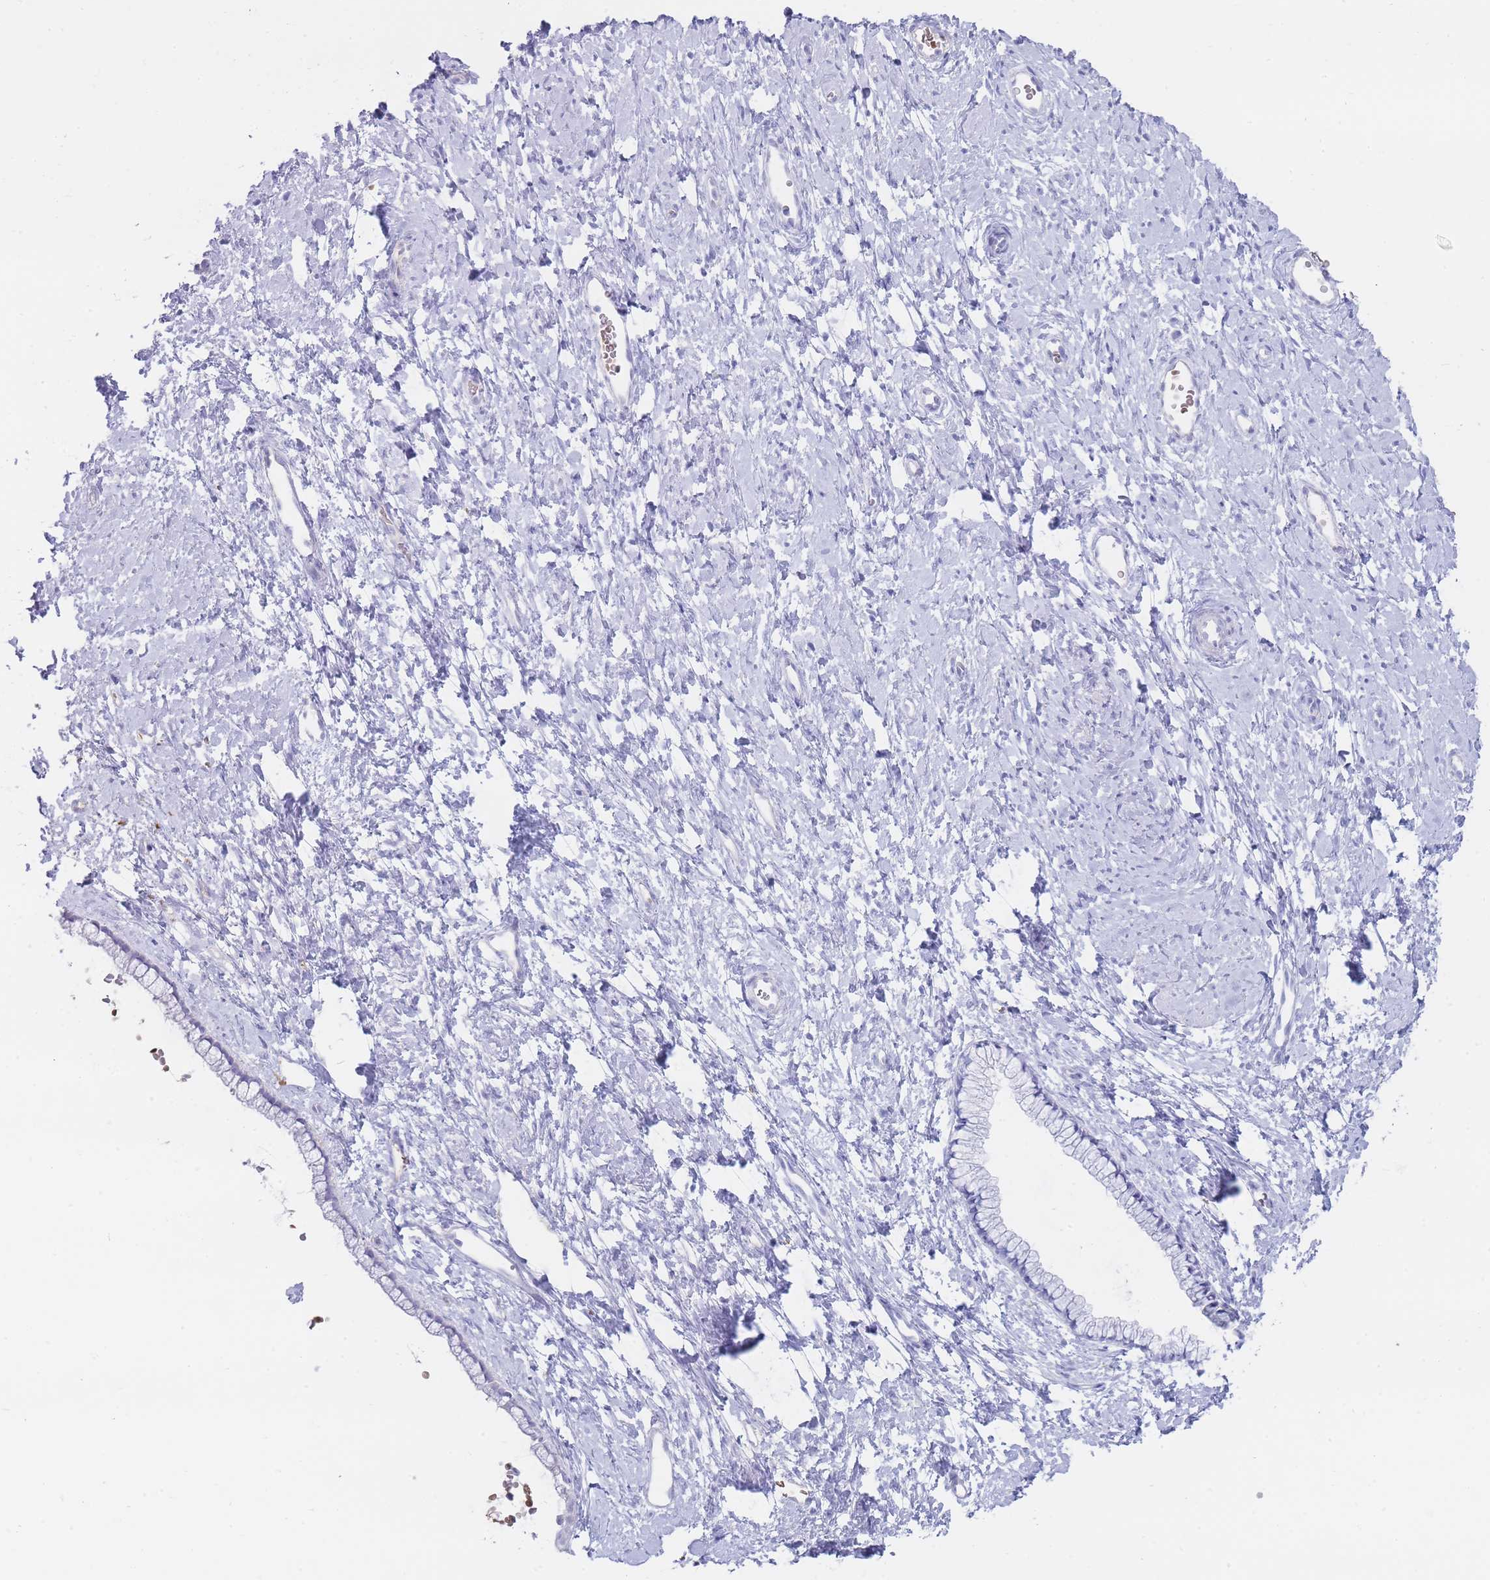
{"staining": {"intensity": "negative", "quantity": "none", "location": "none"}, "tissue": "cervix", "cell_type": "Glandular cells", "image_type": "normal", "snomed": [{"axis": "morphology", "description": "Normal tissue, NOS"}, {"axis": "topography", "description": "Cervix"}], "caption": "An image of human cervix is negative for staining in glandular cells. The staining is performed using DAB brown chromogen with nuclei counter-stained in using hematoxylin.", "gene": "ENSG00000284931", "patient": {"sex": "female", "age": 57}}